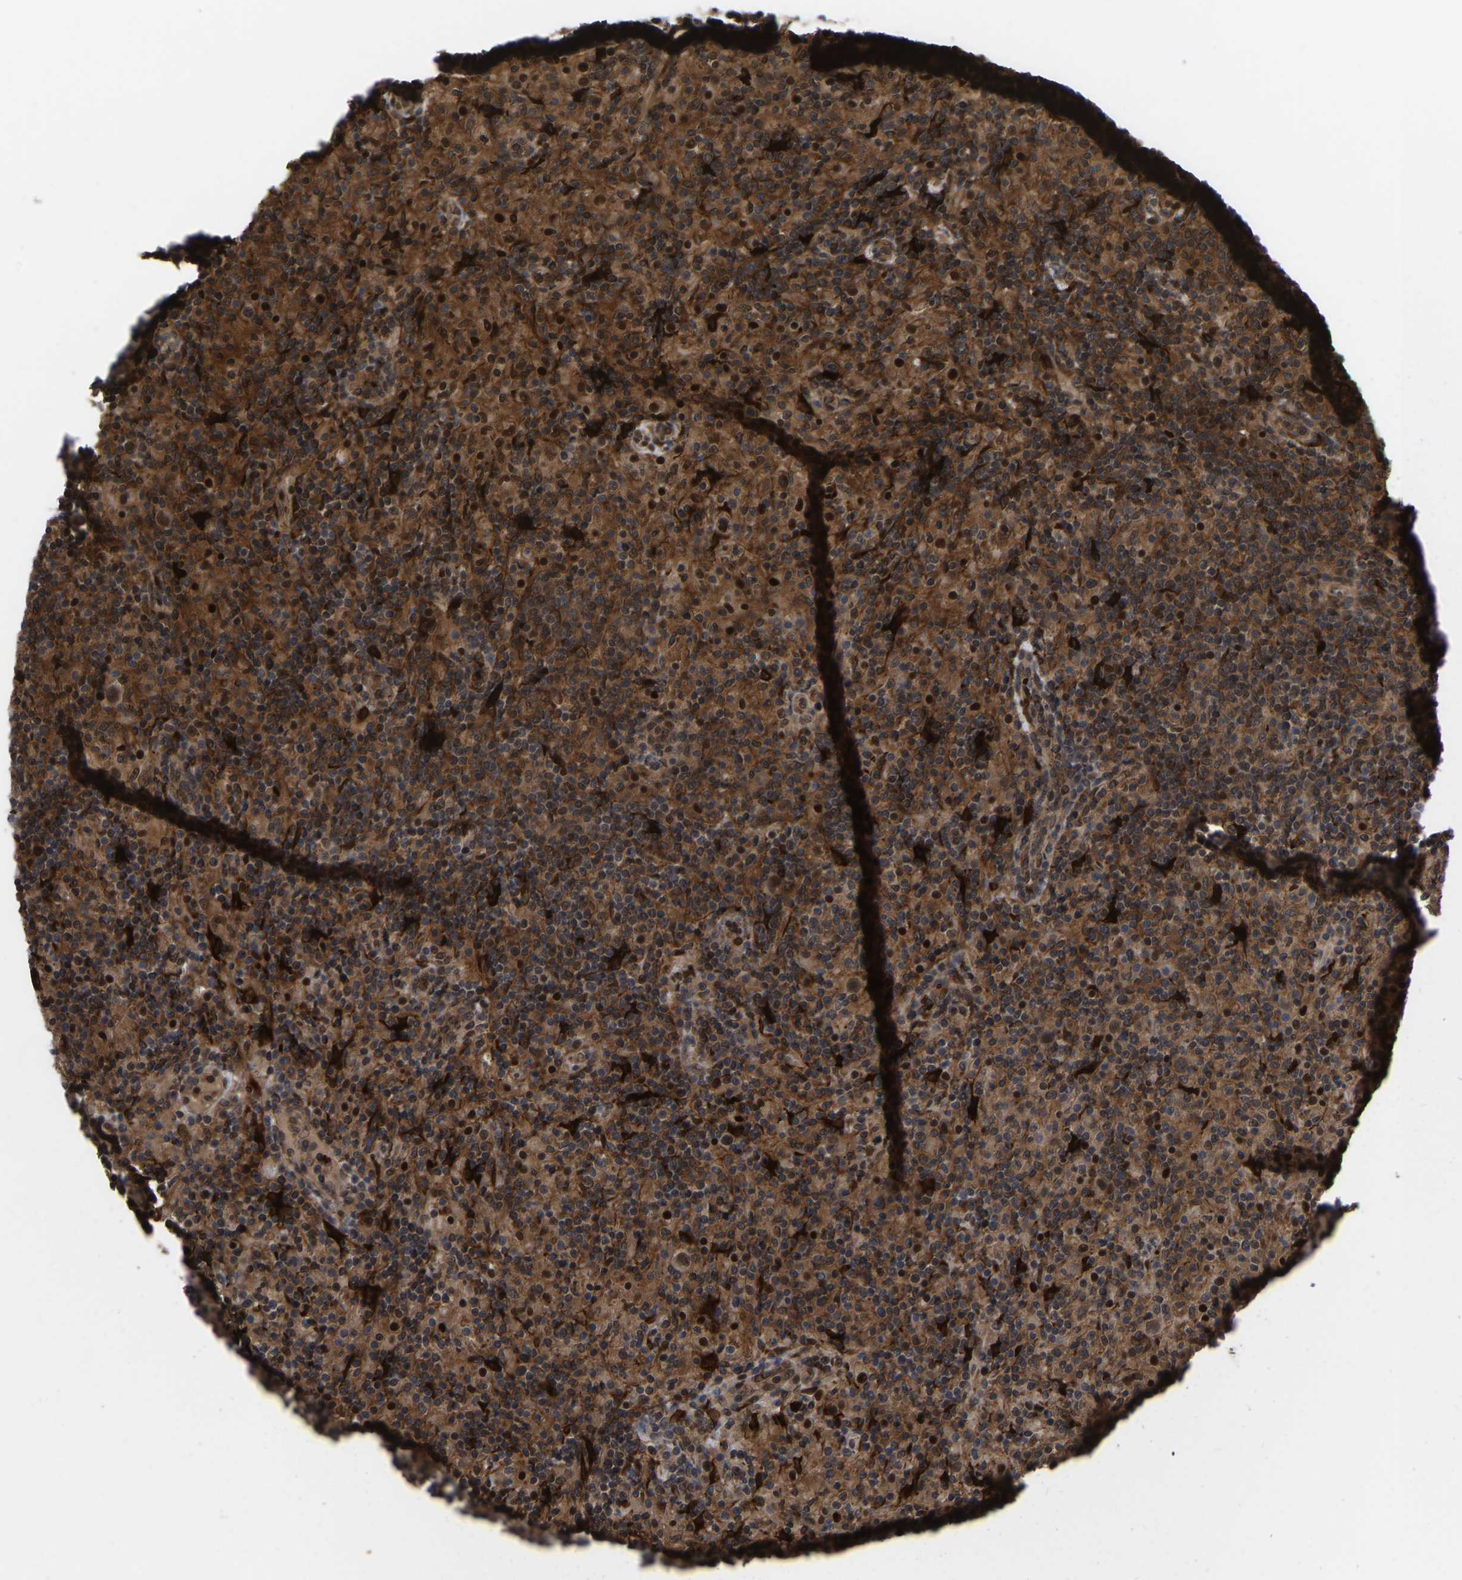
{"staining": {"intensity": "strong", "quantity": ">75%", "location": "cytoplasmic/membranous"}, "tissue": "lymphoma", "cell_type": "Tumor cells", "image_type": "cancer", "snomed": [{"axis": "morphology", "description": "Hodgkin's disease, NOS"}, {"axis": "topography", "description": "Lymph node"}], "caption": "Tumor cells show high levels of strong cytoplasmic/membranous staining in about >75% of cells in human Hodgkin's disease.", "gene": "CYP7B1", "patient": {"sex": "male", "age": 70}}